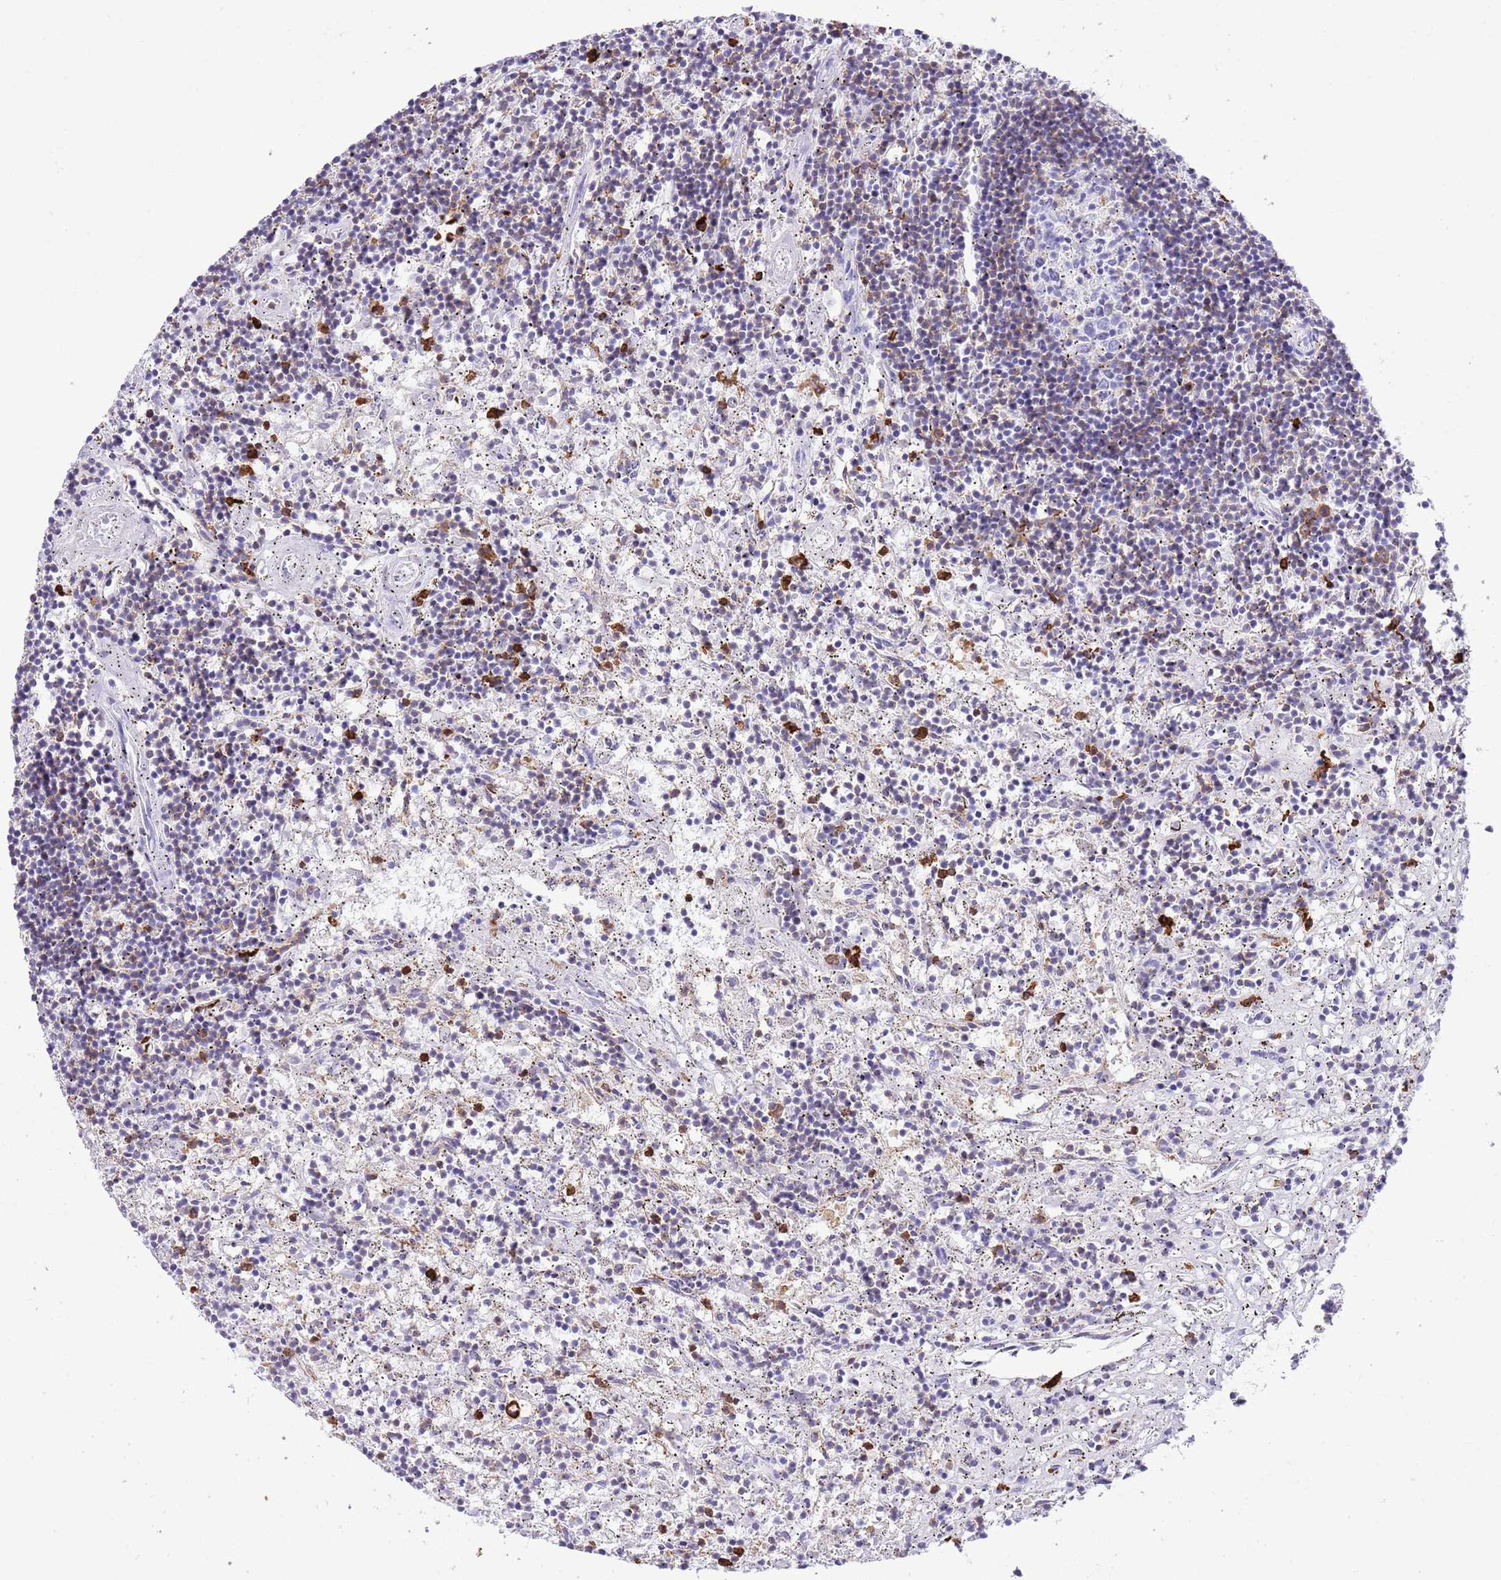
{"staining": {"intensity": "negative", "quantity": "none", "location": "none"}, "tissue": "lymphoma", "cell_type": "Tumor cells", "image_type": "cancer", "snomed": [{"axis": "morphology", "description": "Malignant lymphoma, non-Hodgkin's type, Low grade"}, {"axis": "topography", "description": "Spleen"}], "caption": "DAB immunohistochemical staining of malignant lymphoma, non-Hodgkin's type (low-grade) demonstrates no significant staining in tumor cells.", "gene": "EFHD2", "patient": {"sex": "male", "age": 76}}